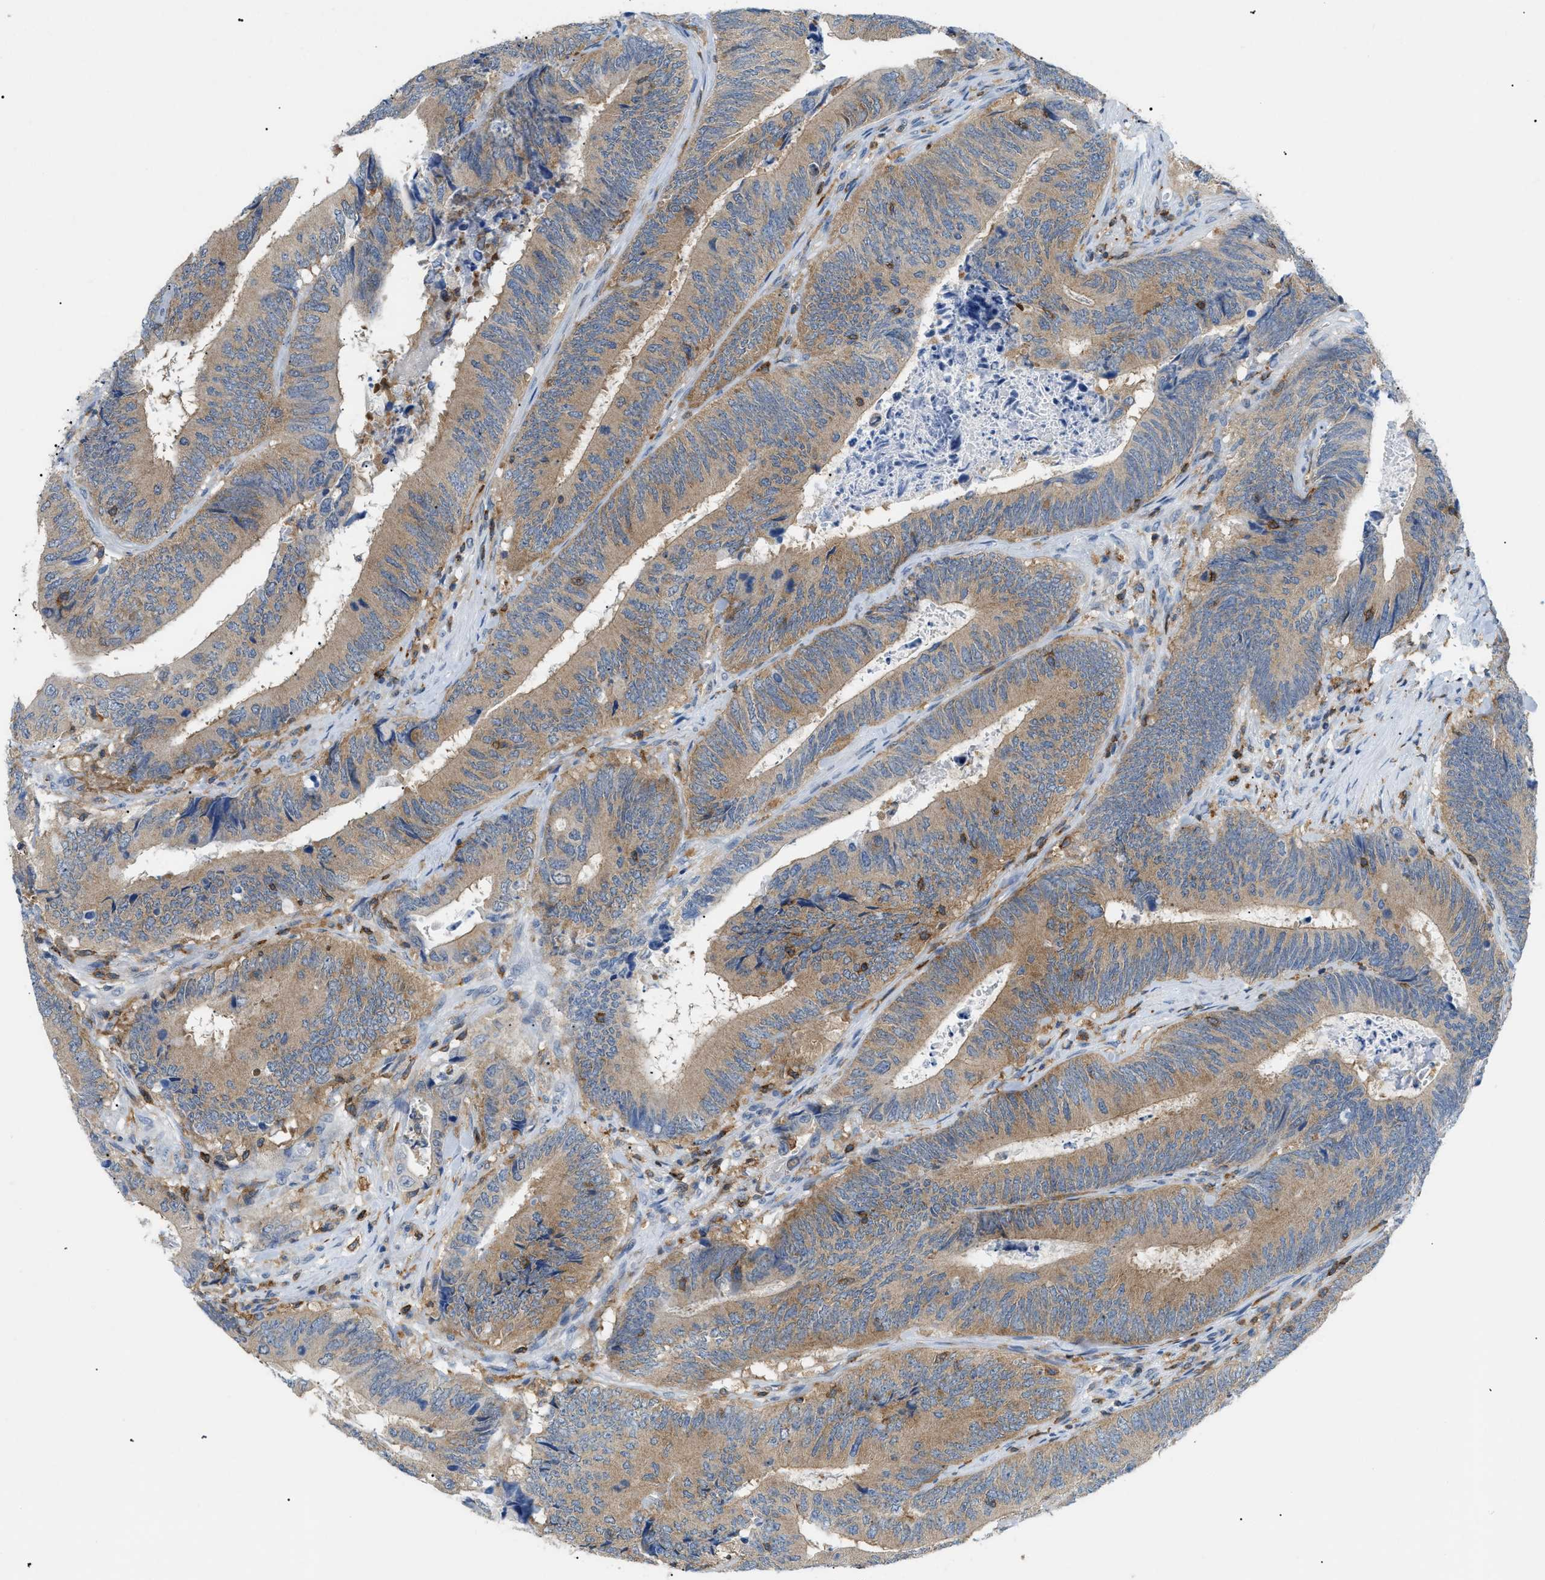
{"staining": {"intensity": "moderate", "quantity": ">75%", "location": "cytoplasmic/membranous"}, "tissue": "colorectal cancer", "cell_type": "Tumor cells", "image_type": "cancer", "snomed": [{"axis": "morphology", "description": "Normal tissue, NOS"}, {"axis": "morphology", "description": "Adenocarcinoma, NOS"}, {"axis": "topography", "description": "Colon"}], "caption": "Moderate cytoplasmic/membranous protein positivity is identified in about >75% of tumor cells in adenocarcinoma (colorectal).", "gene": "INPP5D", "patient": {"sex": "male", "age": 56}}